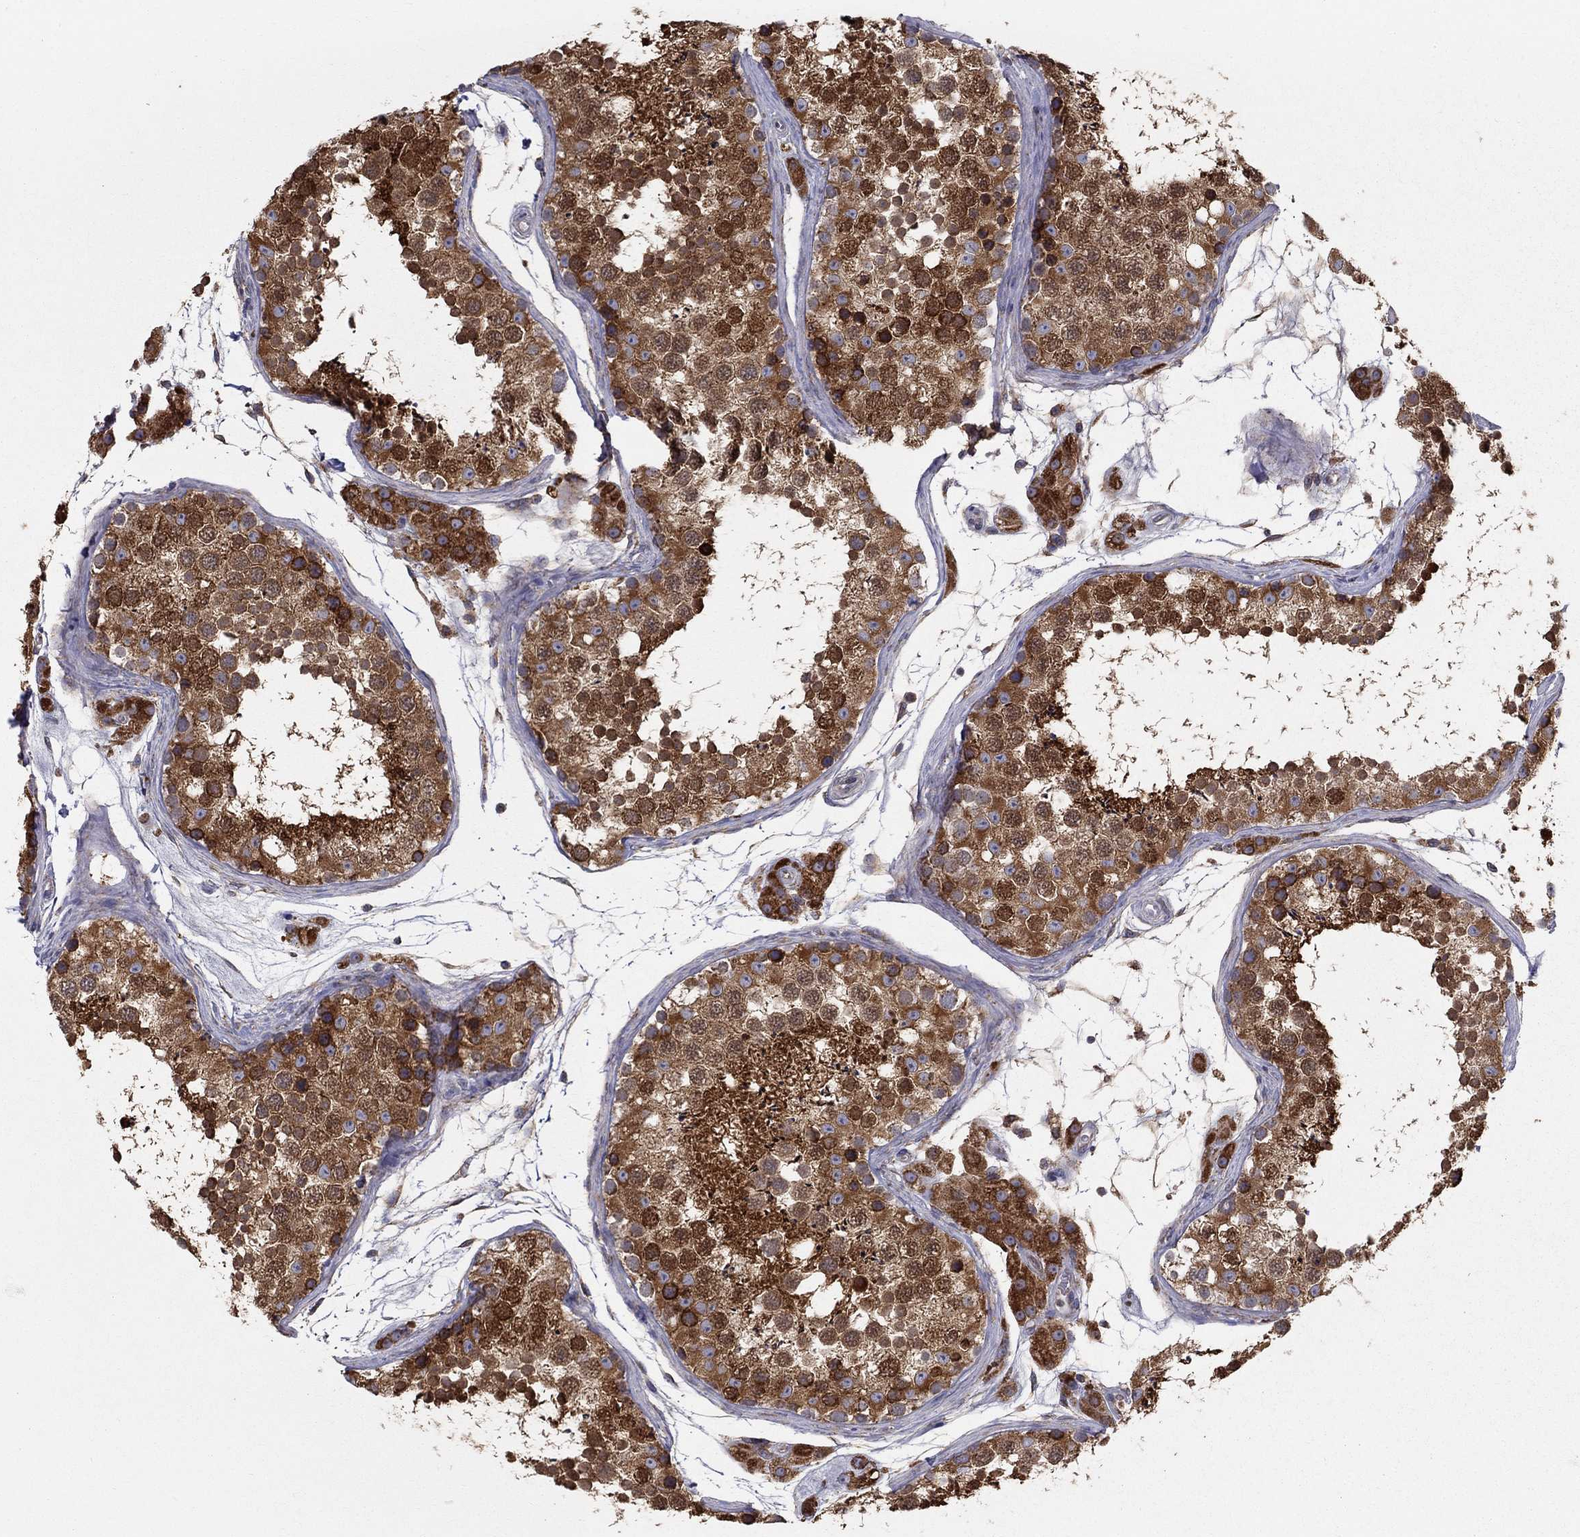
{"staining": {"intensity": "strong", "quantity": ">75%", "location": "cytoplasmic/membranous"}, "tissue": "testis", "cell_type": "Cells in seminiferous ducts", "image_type": "normal", "snomed": [{"axis": "morphology", "description": "Normal tissue, NOS"}, {"axis": "topography", "description": "Testis"}], "caption": "The immunohistochemical stain labels strong cytoplasmic/membranous expression in cells in seminiferous ducts of normal testis.", "gene": "PRDX4", "patient": {"sex": "male", "age": 41}}